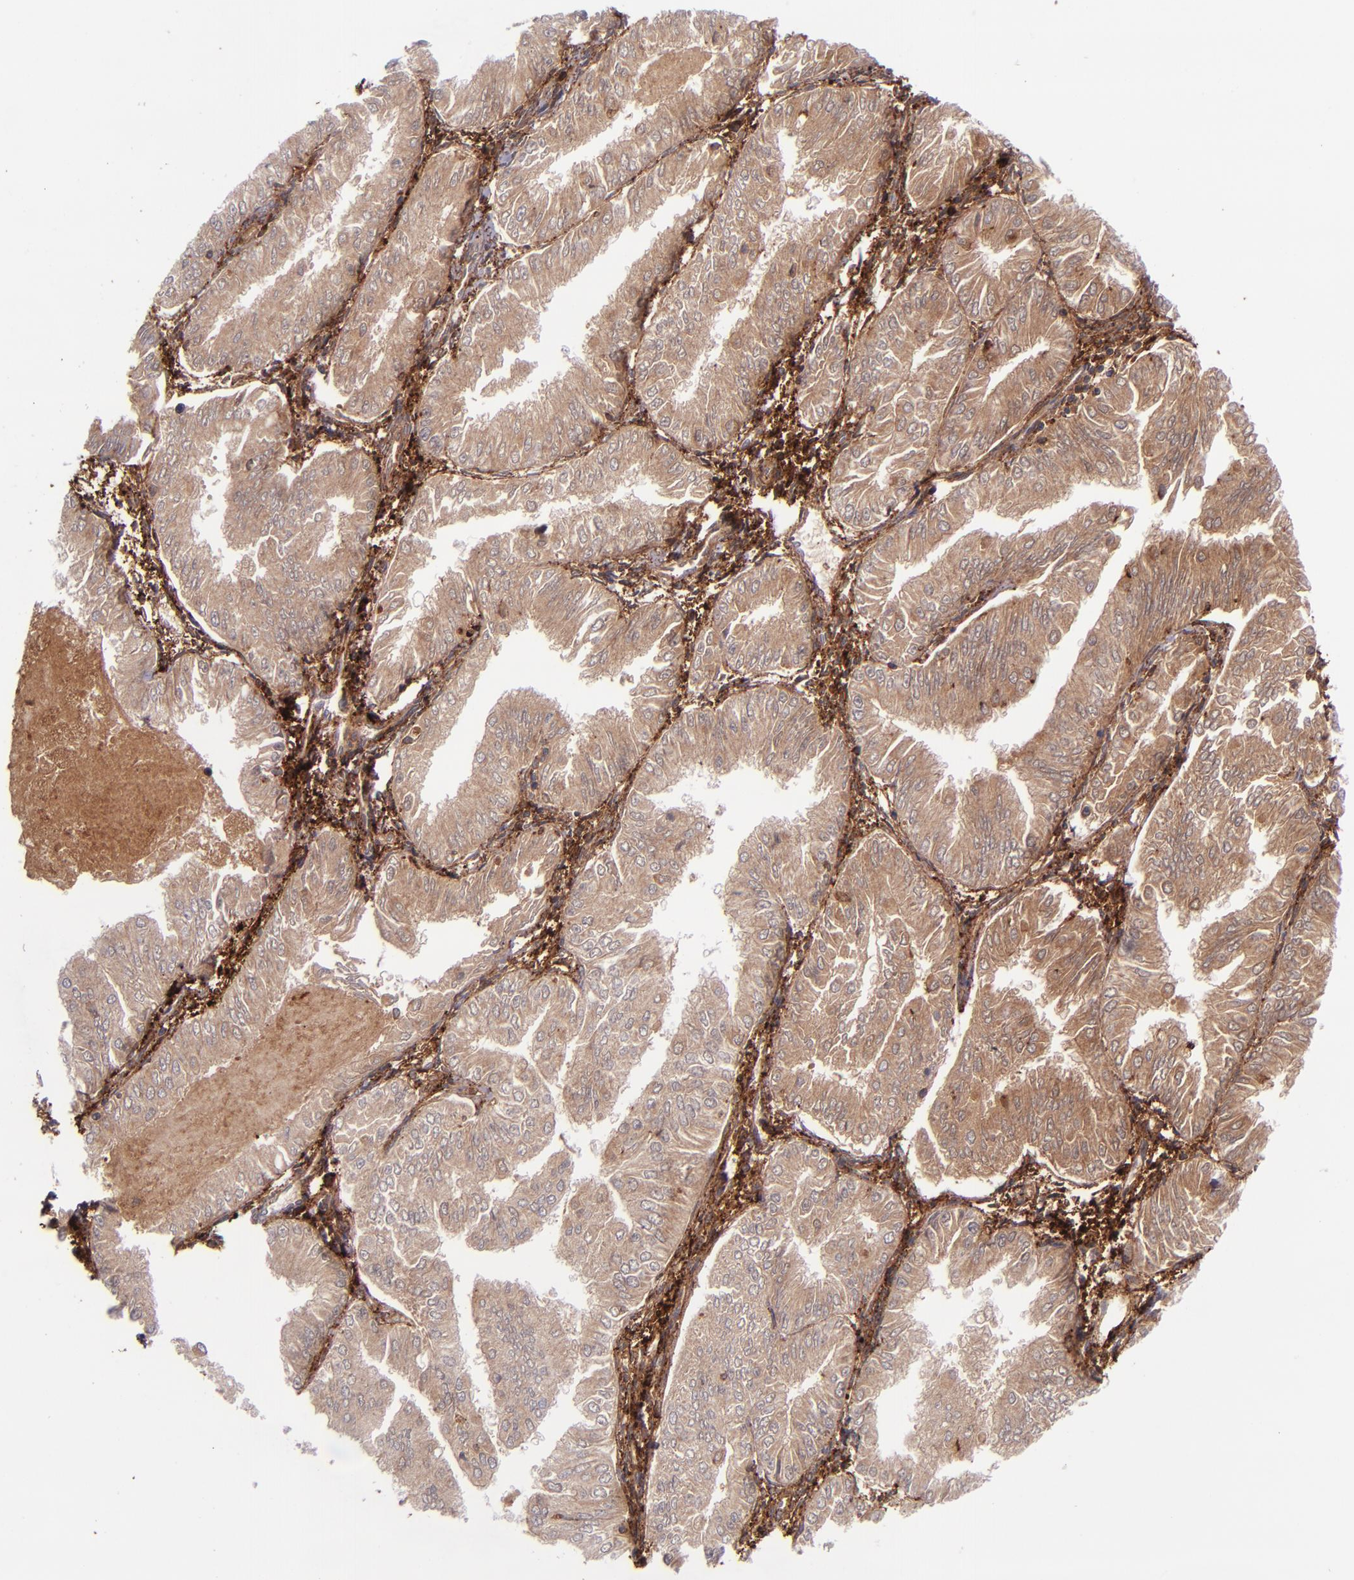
{"staining": {"intensity": "weak", "quantity": ">75%", "location": "cytoplasmic/membranous"}, "tissue": "endometrial cancer", "cell_type": "Tumor cells", "image_type": "cancer", "snomed": [{"axis": "morphology", "description": "Adenocarcinoma, NOS"}, {"axis": "topography", "description": "Endometrium"}], "caption": "A high-resolution image shows immunohistochemistry staining of endometrial adenocarcinoma, which shows weak cytoplasmic/membranous positivity in about >75% of tumor cells.", "gene": "LGALS1", "patient": {"sex": "female", "age": 53}}